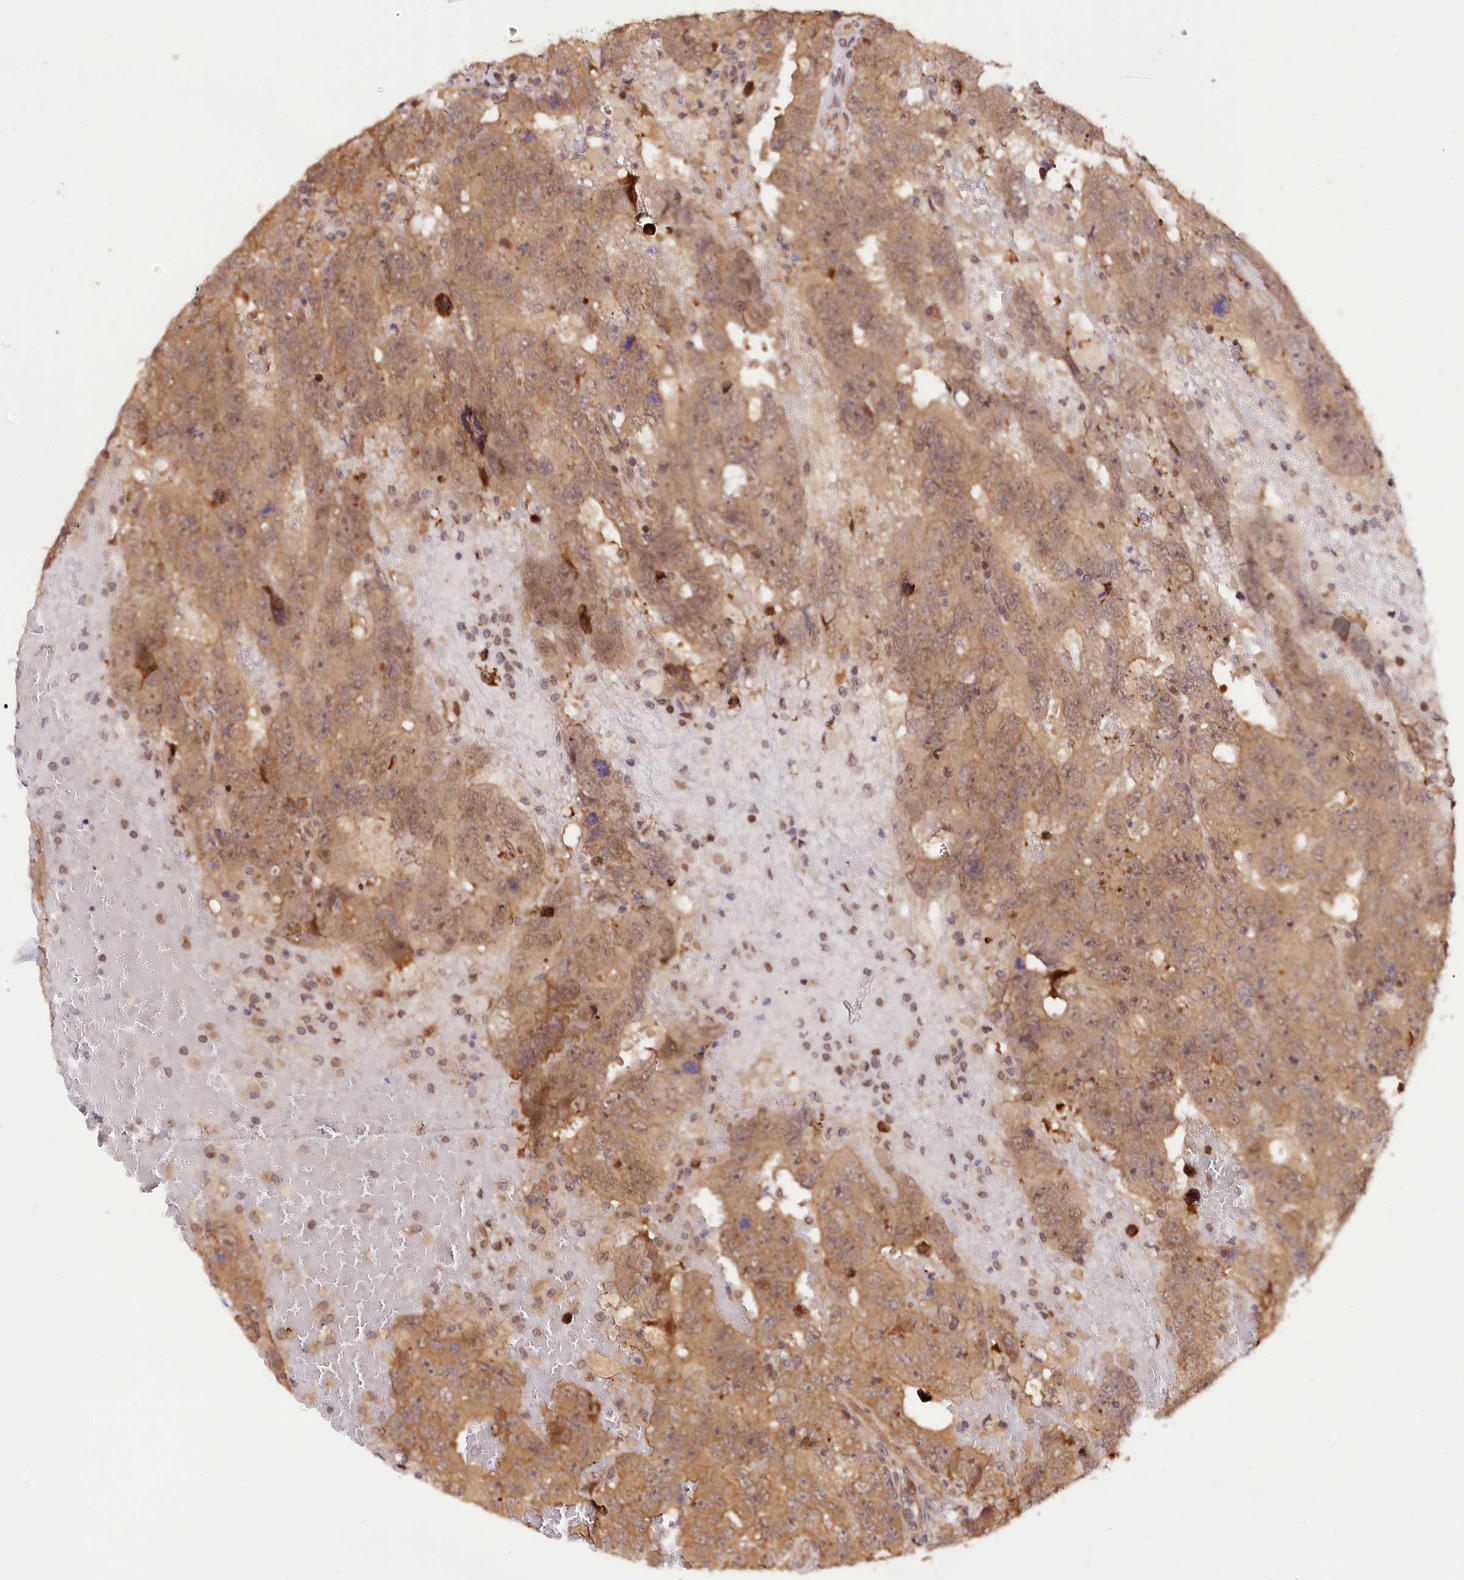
{"staining": {"intensity": "moderate", "quantity": ">75%", "location": "cytoplasmic/membranous"}, "tissue": "testis cancer", "cell_type": "Tumor cells", "image_type": "cancer", "snomed": [{"axis": "morphology", "description": "Carcinoma, Embryonal, NOS"}, {"axis": "topography", "description": "Testis"}], "caption": "Human testis embryonal carcinoma stained for a protein (brown) displays moderate cytoplasmic/membranous positive staining in approximately >75% of tumor cells.", "gene": "SAMD4A", "patient": {"sex": "male", "age": 45}}